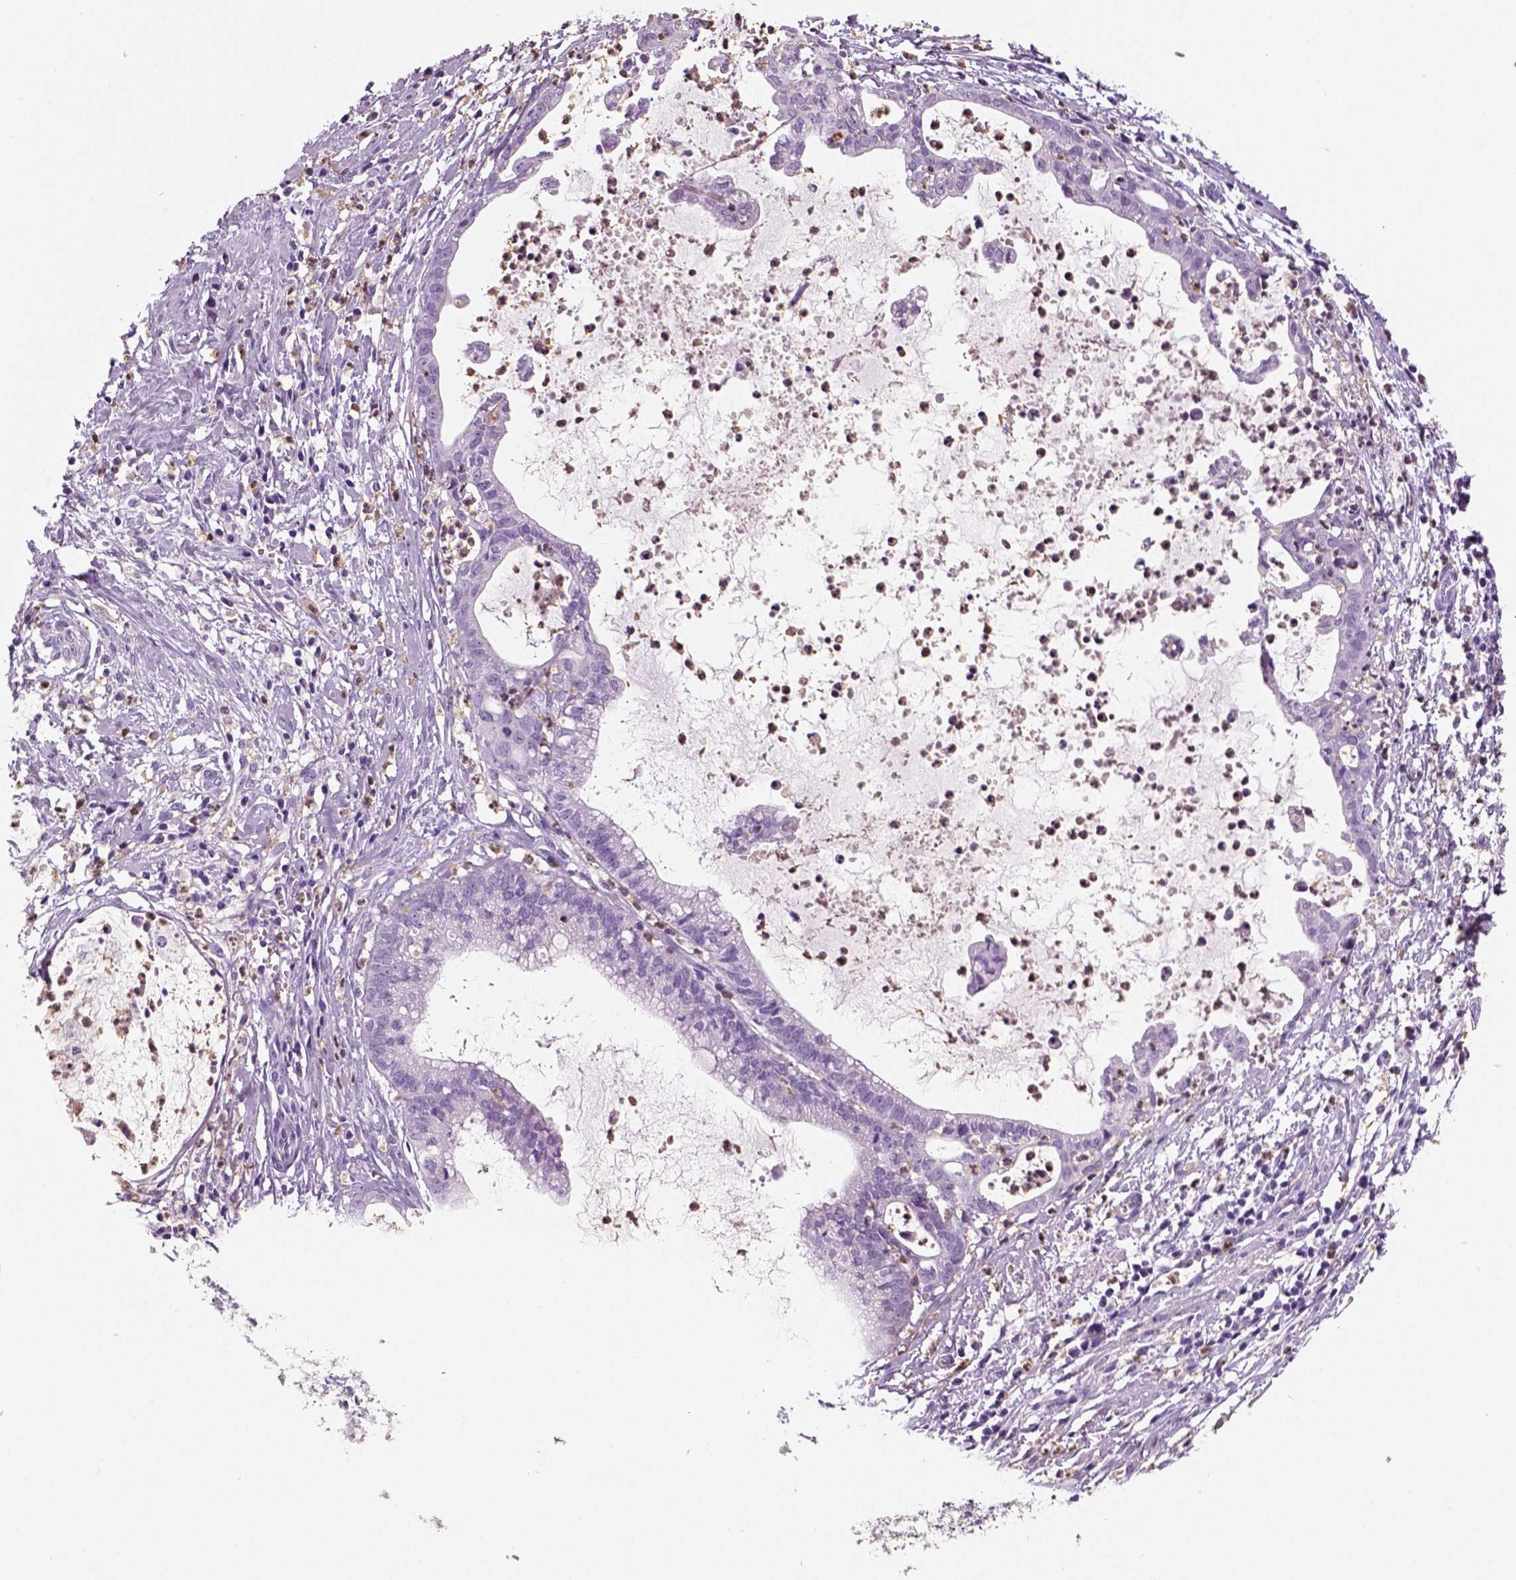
{"staining": {"intensity": "negative", "quantity": "none", "location": "none"}, "tissue": "cervical cancer", "cell_type": "Tumor cells", "image_type": "cancer", "snomed": [{"axis": "morphology", "description": "Normal tissue, NOS"}, {"axis": "morphology", "description": "Adenocarcinoma, NOS"}, {"axis": "topography", "description": "Cervix"}], "caption": "Tumor cells show no significant protein staining in cervical cancer.", "gene": "NECAB2", "patient": {"sex": "female", "age": 38}}